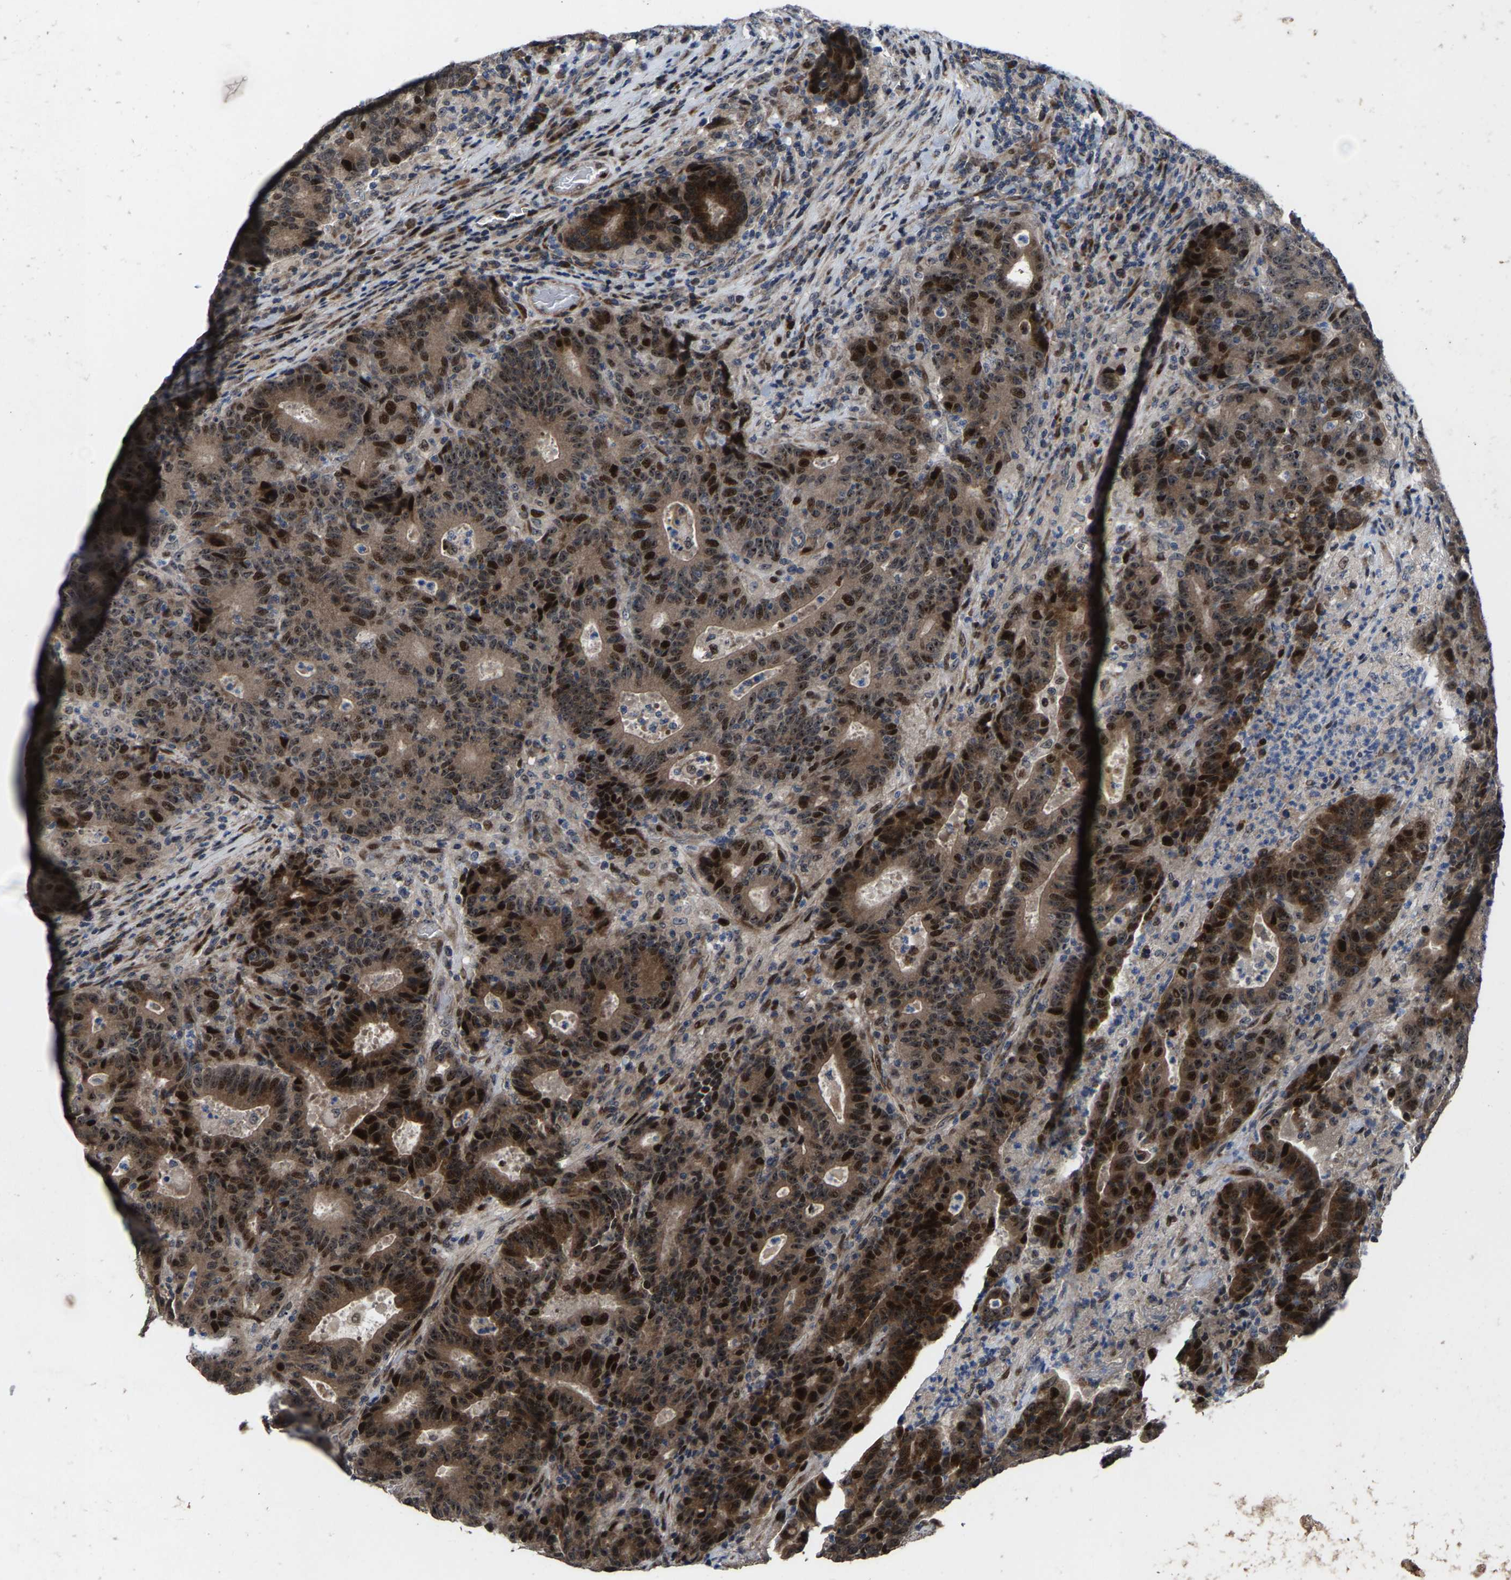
{"staining": {"intensity": "strong", "quantity": ">75%", "location": "cytoplasmic/membranous,nuclear"}, "tissue": "colorectal cancer", "cell_type": "Tumor cells", "image_type": "cancer", "snomed": [{"axis": "morphology", "description": "Adenocarcinoma, NOS"}, {"axis": "topography", "description": "Colon"}], "caption": "Adenocarcinoma (colorectal) stained with DAB (3,3'-diaminobenzidine) IHC exhibits high levels of strong cytoplasmic/membranous and nuclear expression in approximately >75% of tumor cells.", "gene": "HAUS6", "patient": {"sex": "female", "age": 75}}